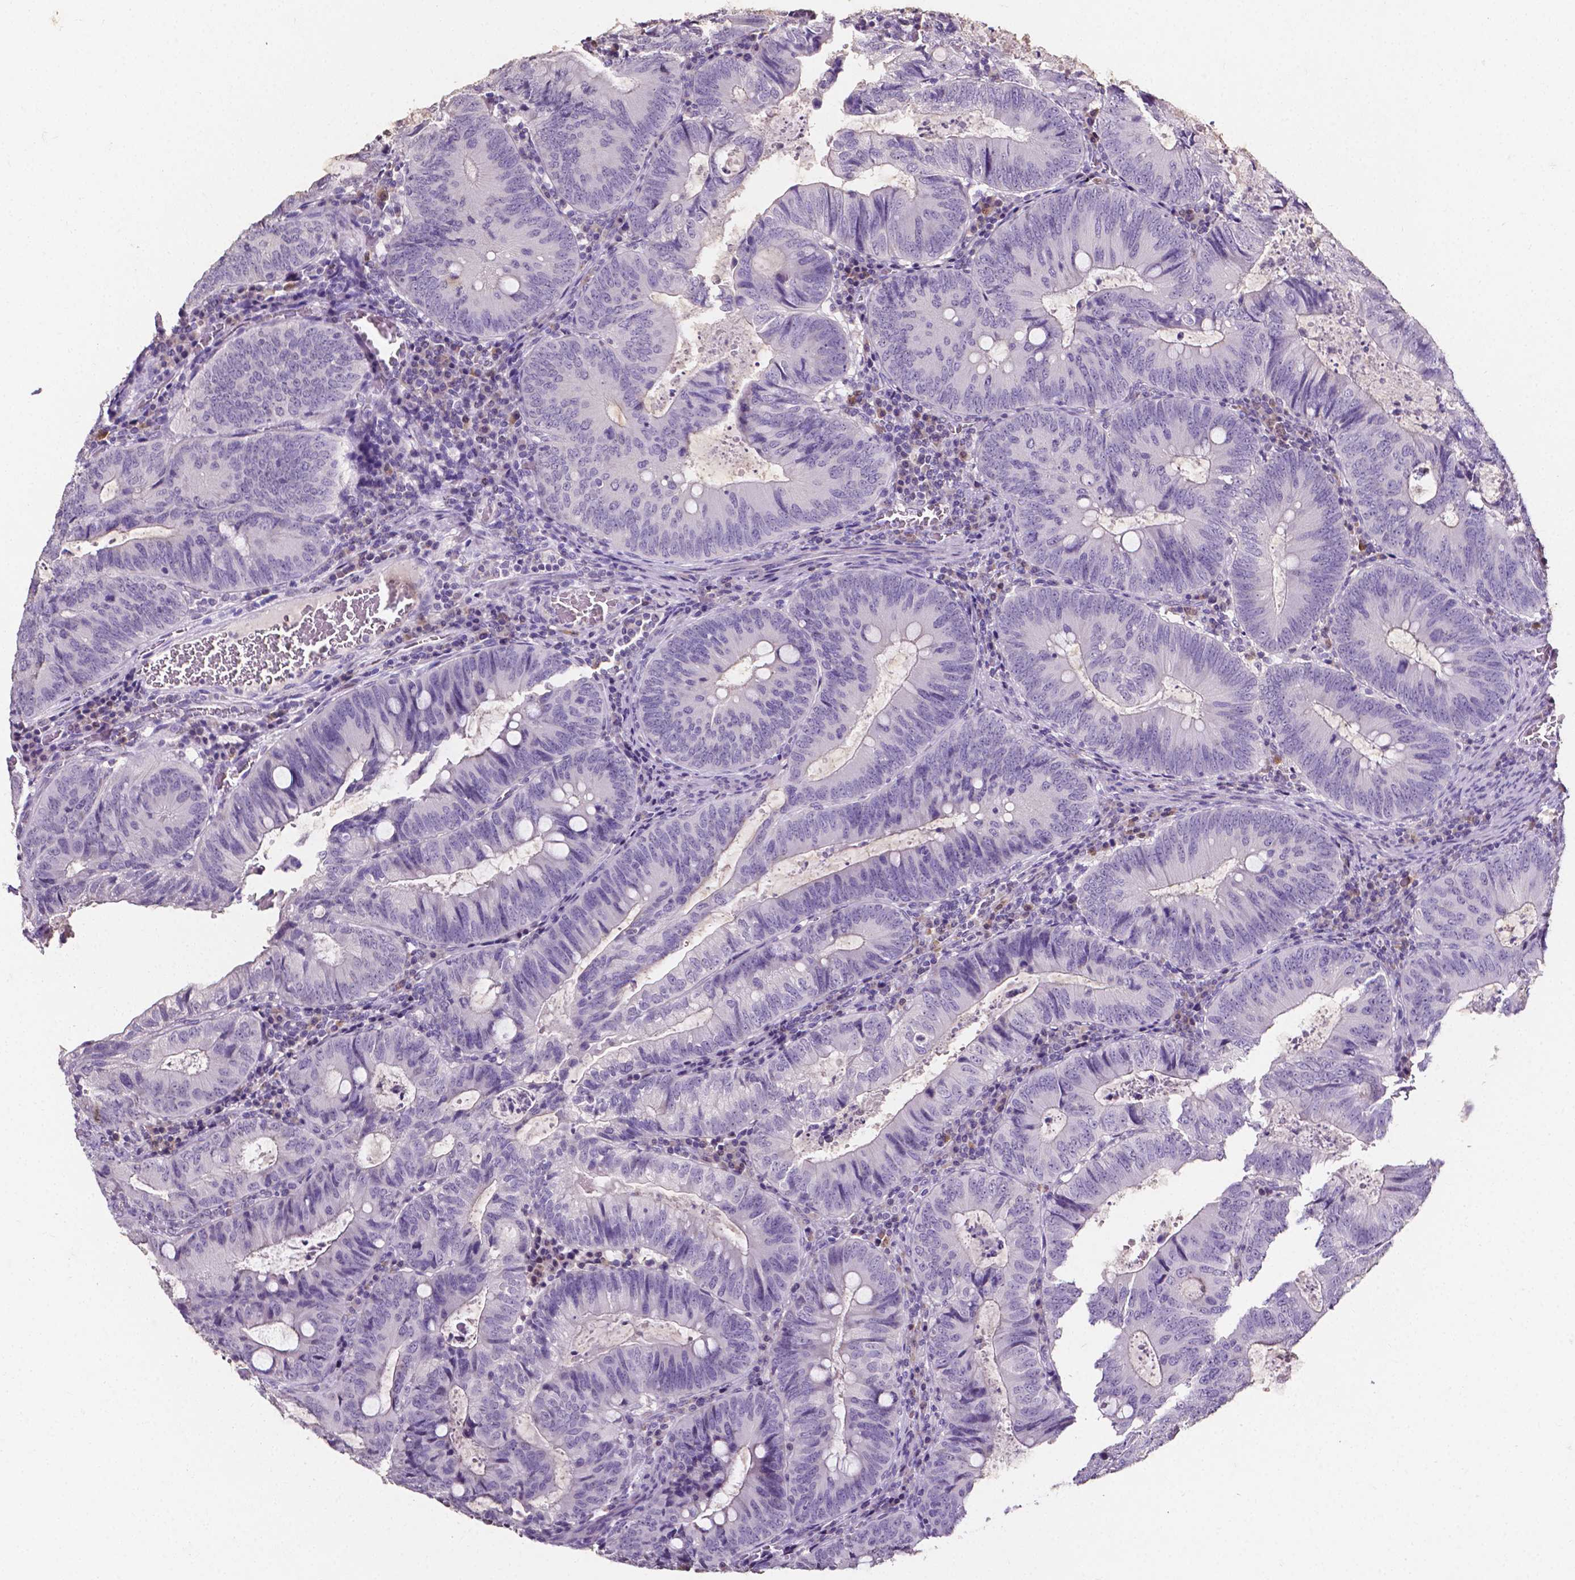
{"staining": {"intensity": "negative", "quantity": "none", "location": "none"}, "tissue": "colorectal cancer", "cell_type": "Tumor cells", "image_type": "cancer", "snomed": [{"axis": "morphology", "description": "Adenocarcinoma, NOS"}, {"axis": "topography", "description": "Colon"}], "caption": "An immunohistochemistry micrograph of colorectal cancer (adenocarcinoma) is shown. There is no staining in tumor cells of colorectal cancer (adenocarcinoma).", "gene": "PSAT1", "patient": {"sex": "male", "age": 67}}